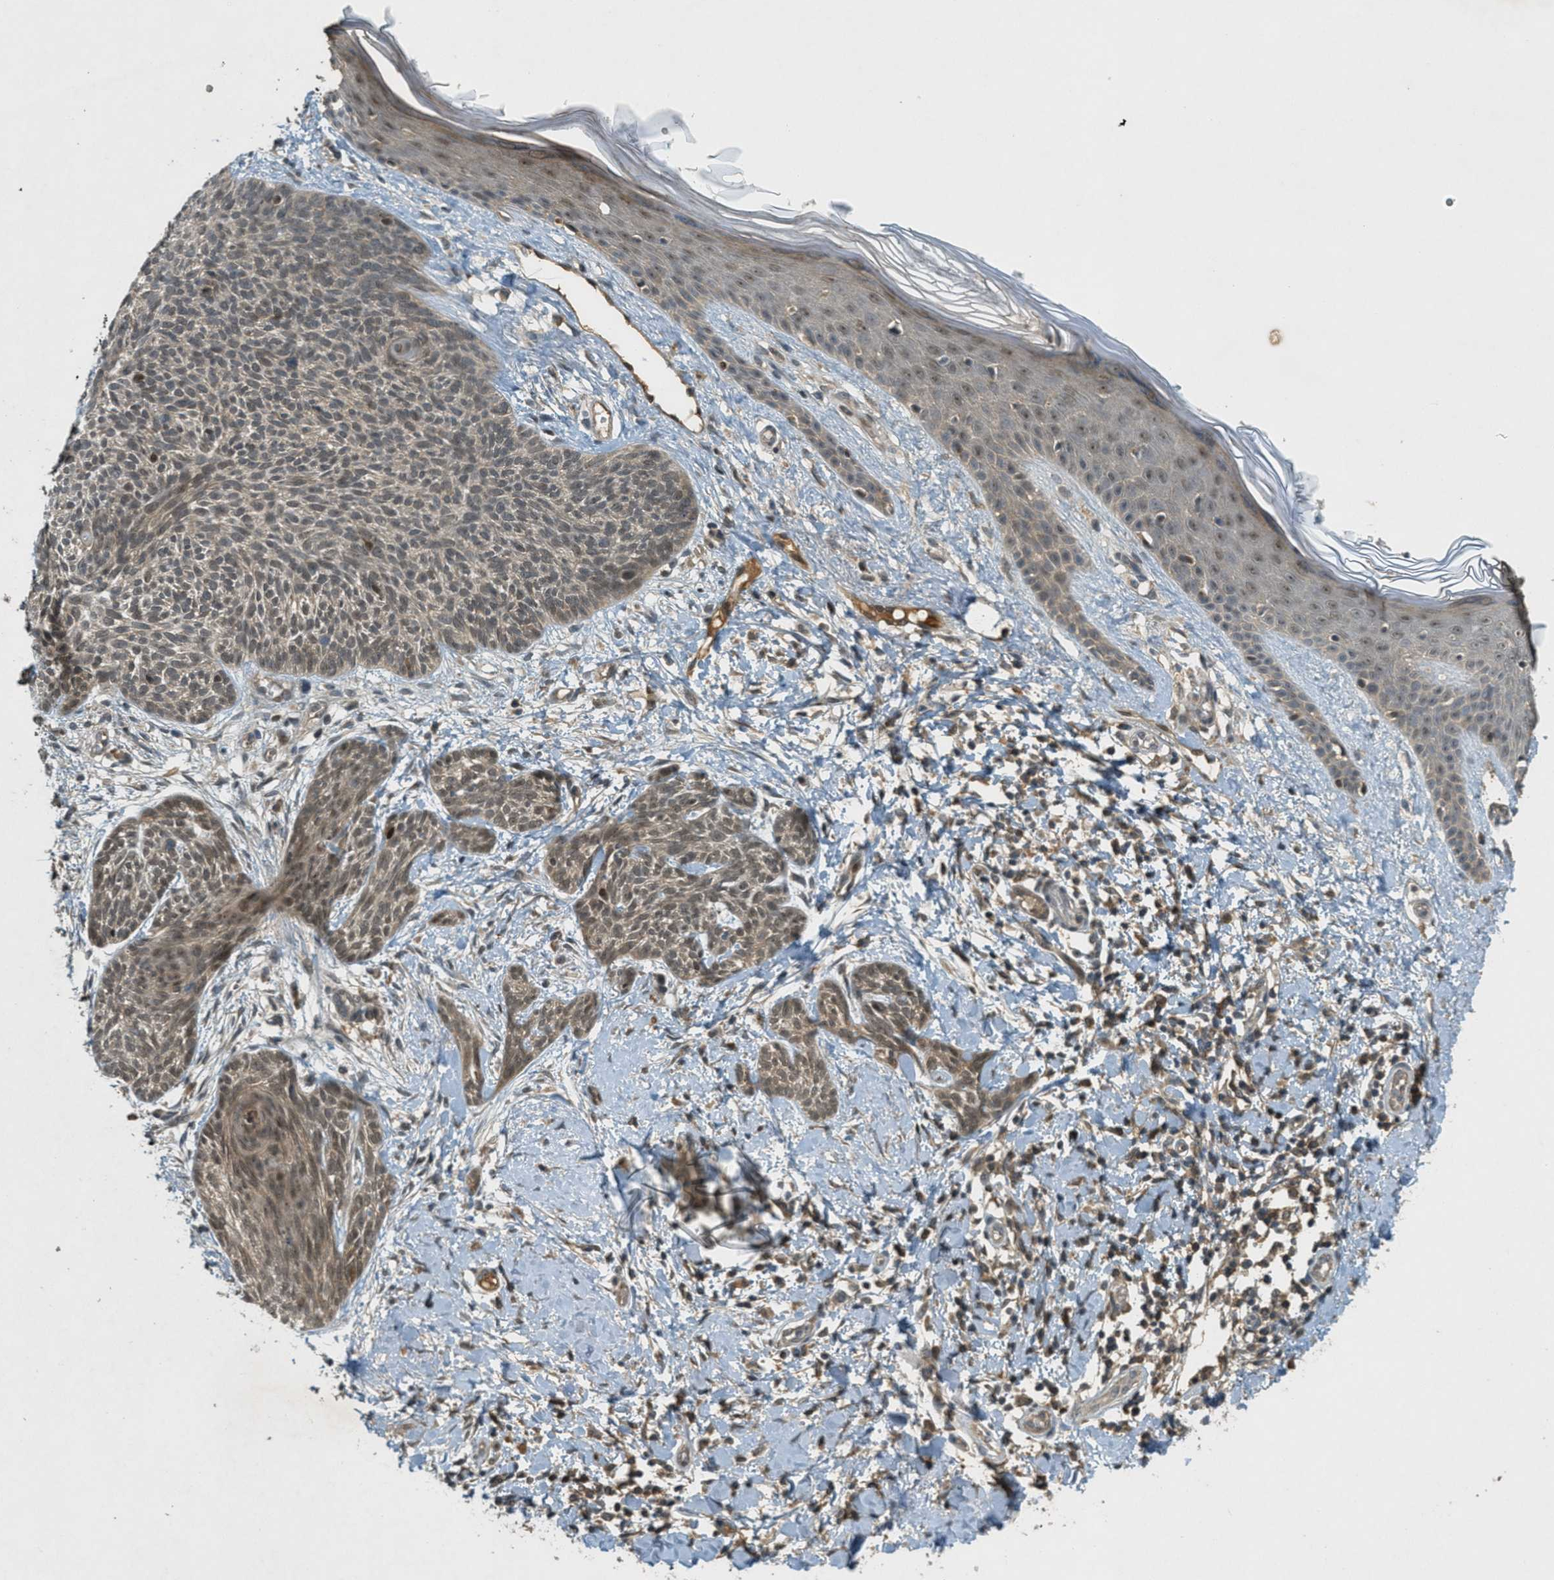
{"staining": {"intensity": "weak", "quantity": ">75%", "location": "cytoplasmic/membranous"}, "tissue": "skin cancer", "cell_type": "Tumor cells", "image_type": "cancer", "snomed": [{"axis": "morphology", "description": "Basal cell carcinoma"}, {"axis": "topography", "description": "Skin"}], "caption": "Skin cancer tissue displays weak cytoplasmic/membranous staining in approximately >75% of tumor cells Nuclei are stained in blue.", "gene": "STK11", "patient": {"sex": "female", "age": 59}}